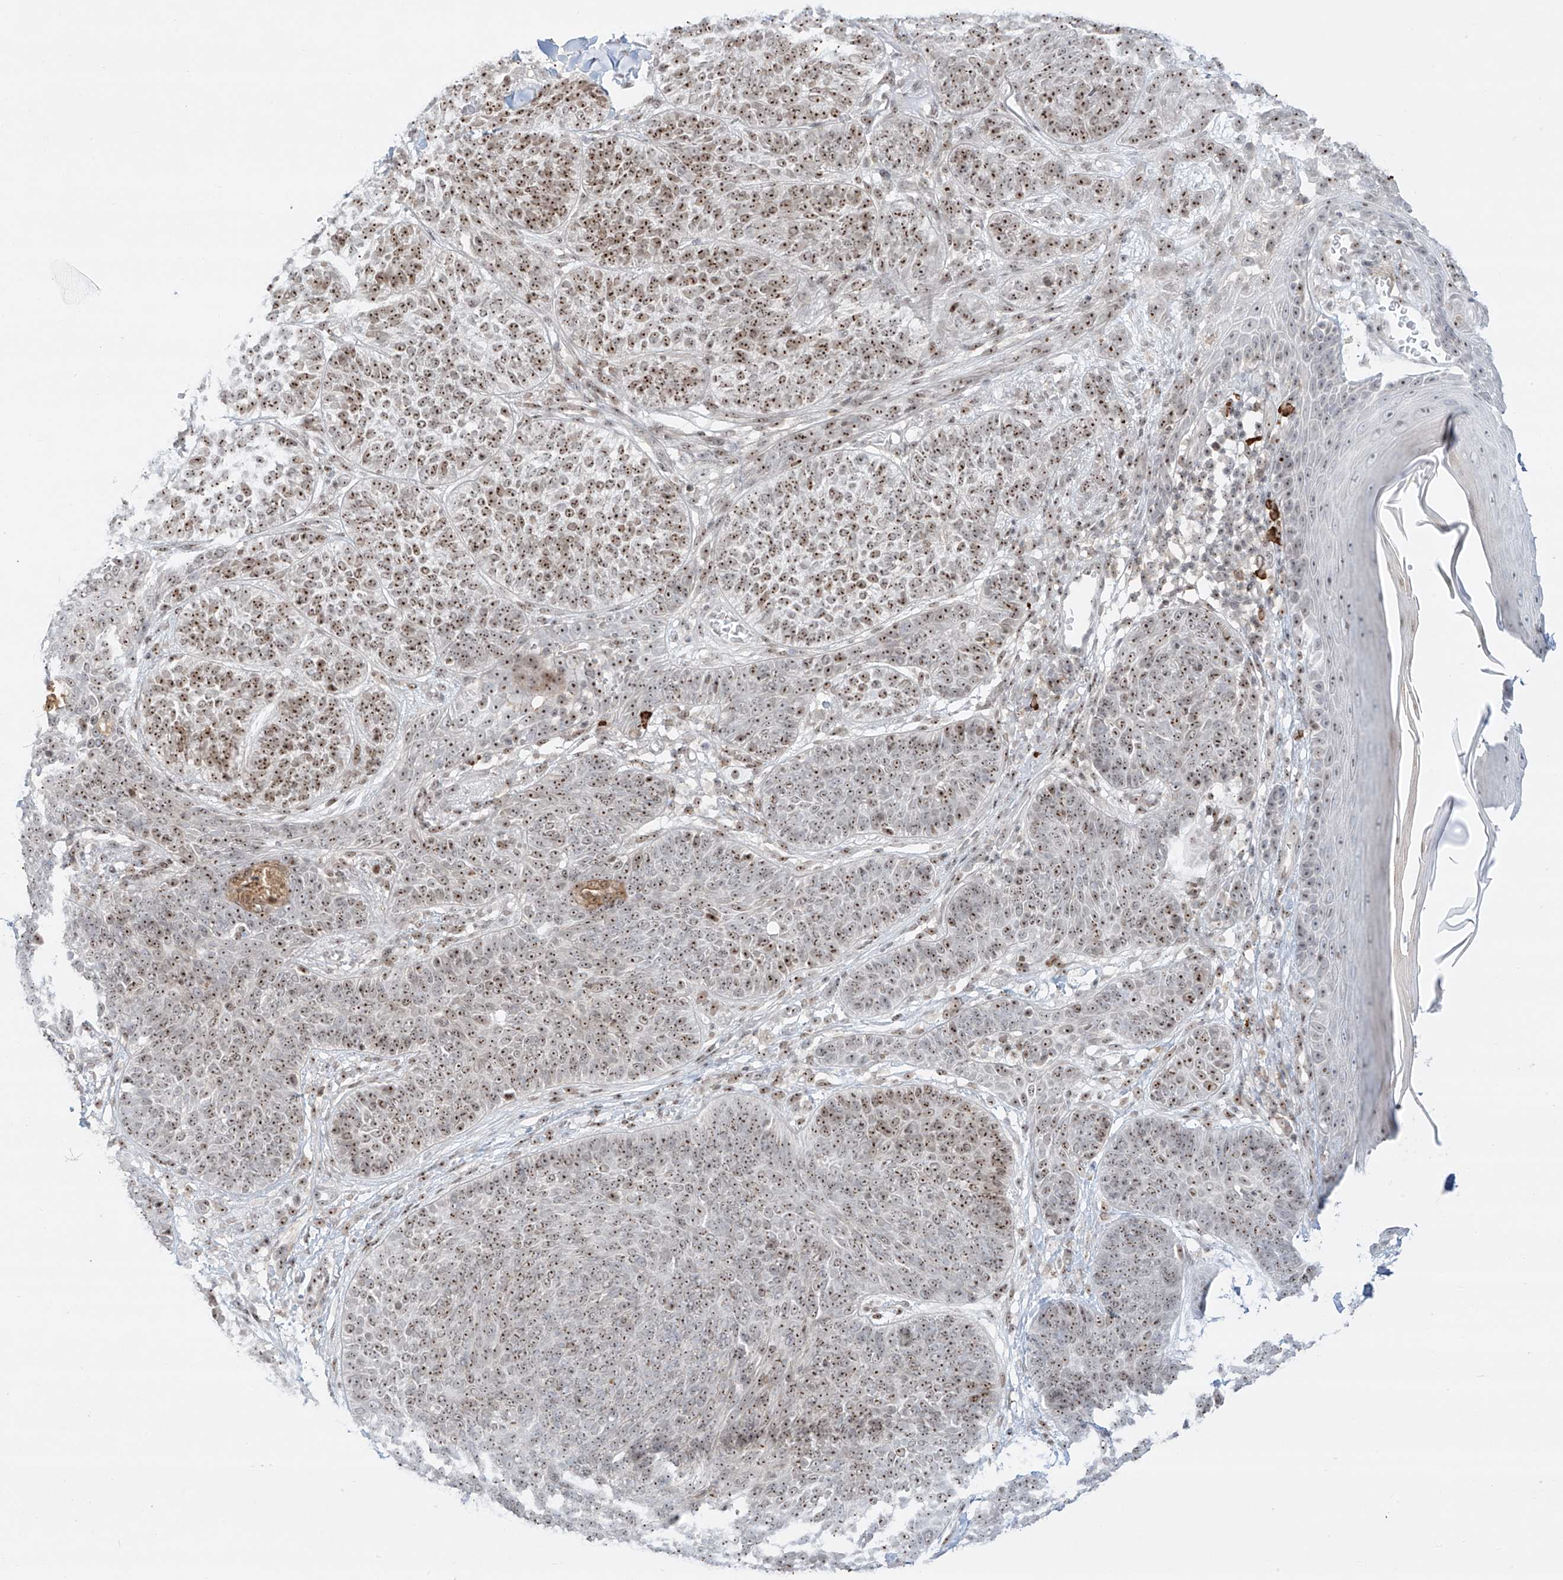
{"staining": {"intensity": "moderate", "quantity": ">75%", "location": "nuclear"}, "tissue": "skin cancer", "cell_type": "Tumor cells", "image_type": "cancer", "snomed": [{"axis": "morphology", "description": "Basal cell carcinoma"}, {"axis": "topography", "description": "Skin"}], "caption": "Protein staining shows moderate nuclear expression in approximately >75% of tumor cells in skin cancer (basal cell carcinoma).", "gene": "ZNF512", "patient": {"sex": "male", "age": 85}}